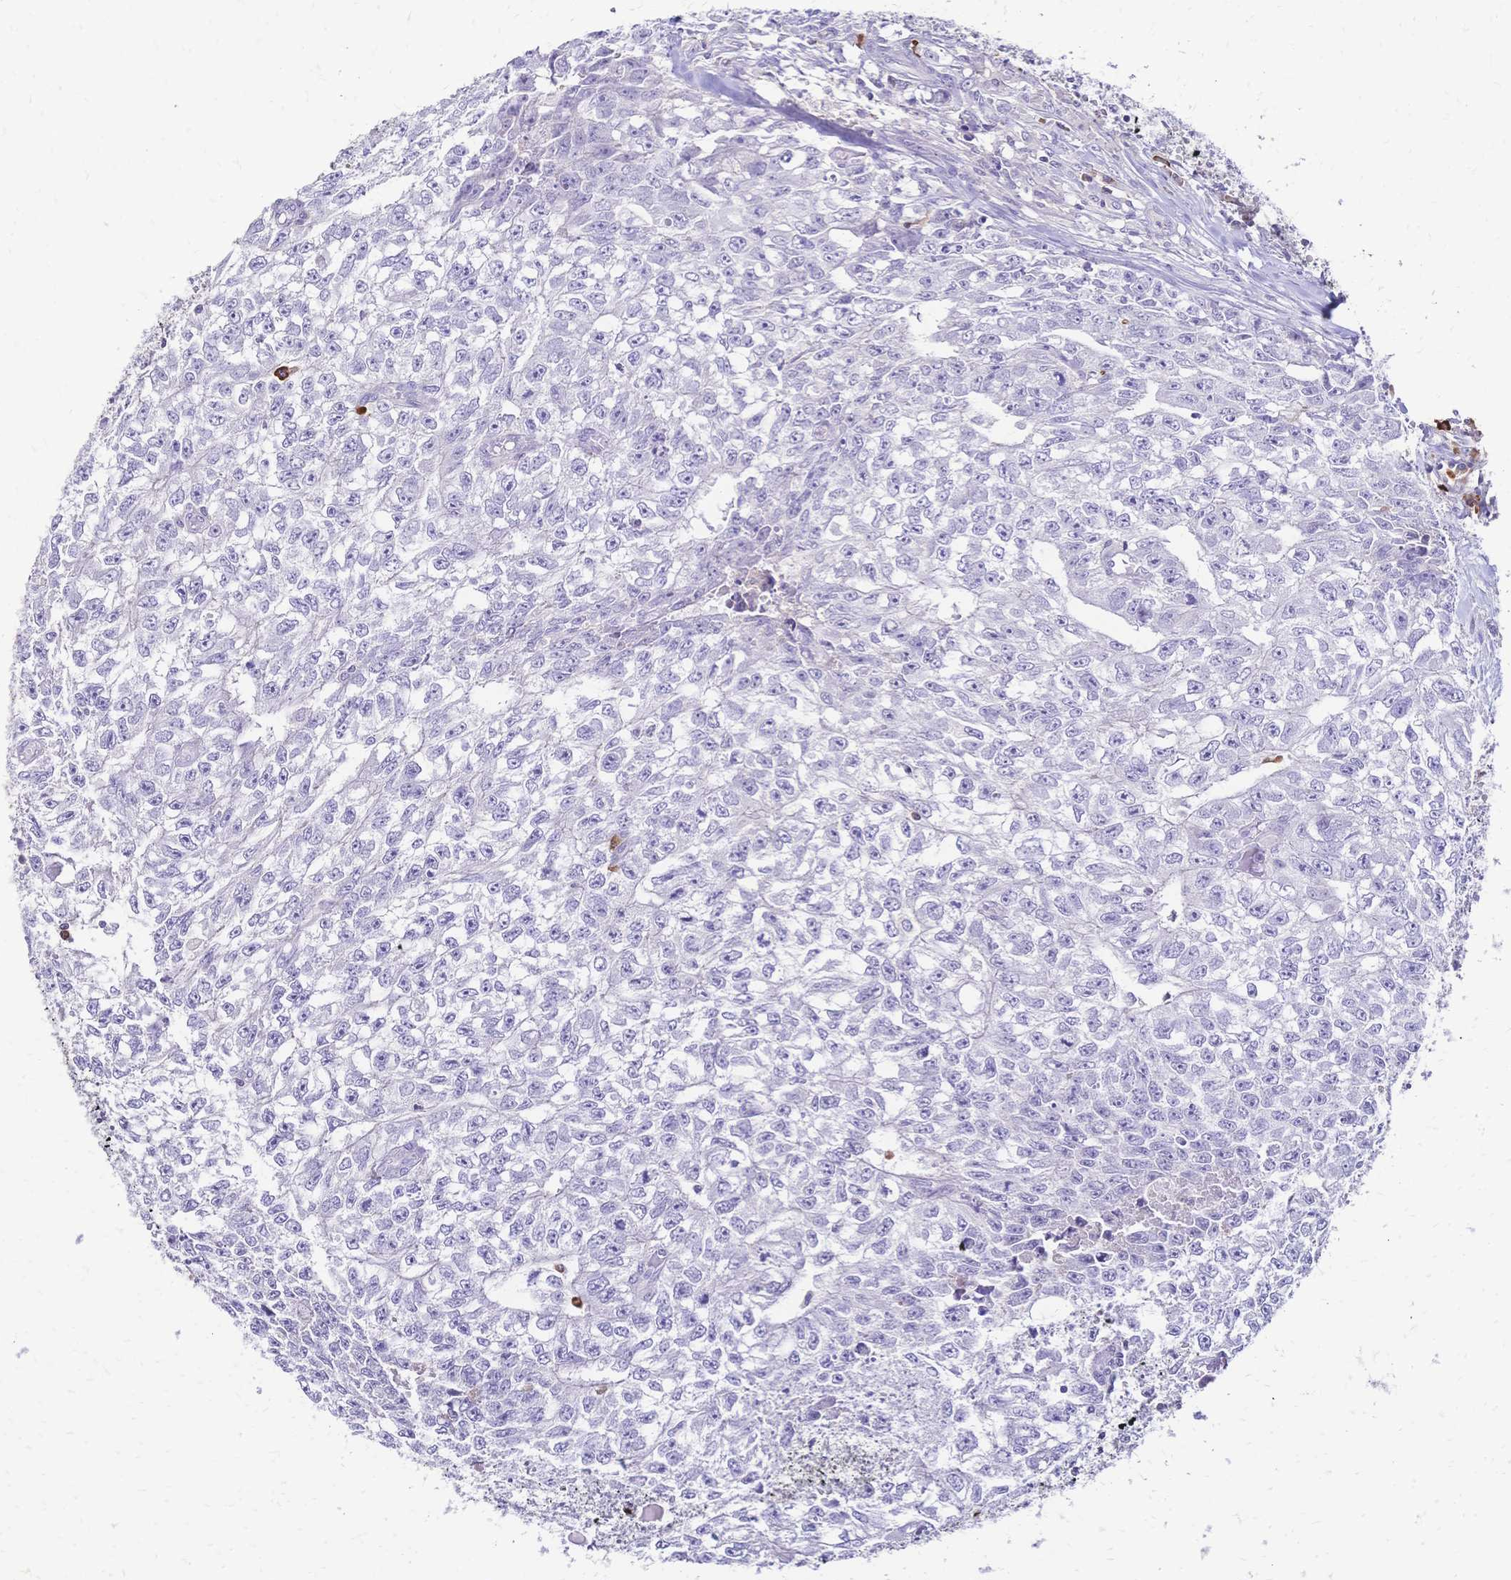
{"staining": {"intensity": "negative", "quantity": "none", "location": "none"}, "tissue": "testis cancer", "cell_type": "Tumor cells", "image_type": "cancer", "snomed": [{"axis": "morphology", "description": "Carcinoma, Embryonal, NOS"}, {"axis": "morphology", "description": "Teratoma, malignant, NOS"}, {"axis": "topography", "description": "Testis"}], "caption": "A micrograph of testis cancer (malignant teratoma) stained for a protein shows no brown staining in tumor cells.", "gene": "IL2RA", "patient": {"sex": "male", "age": 24}}